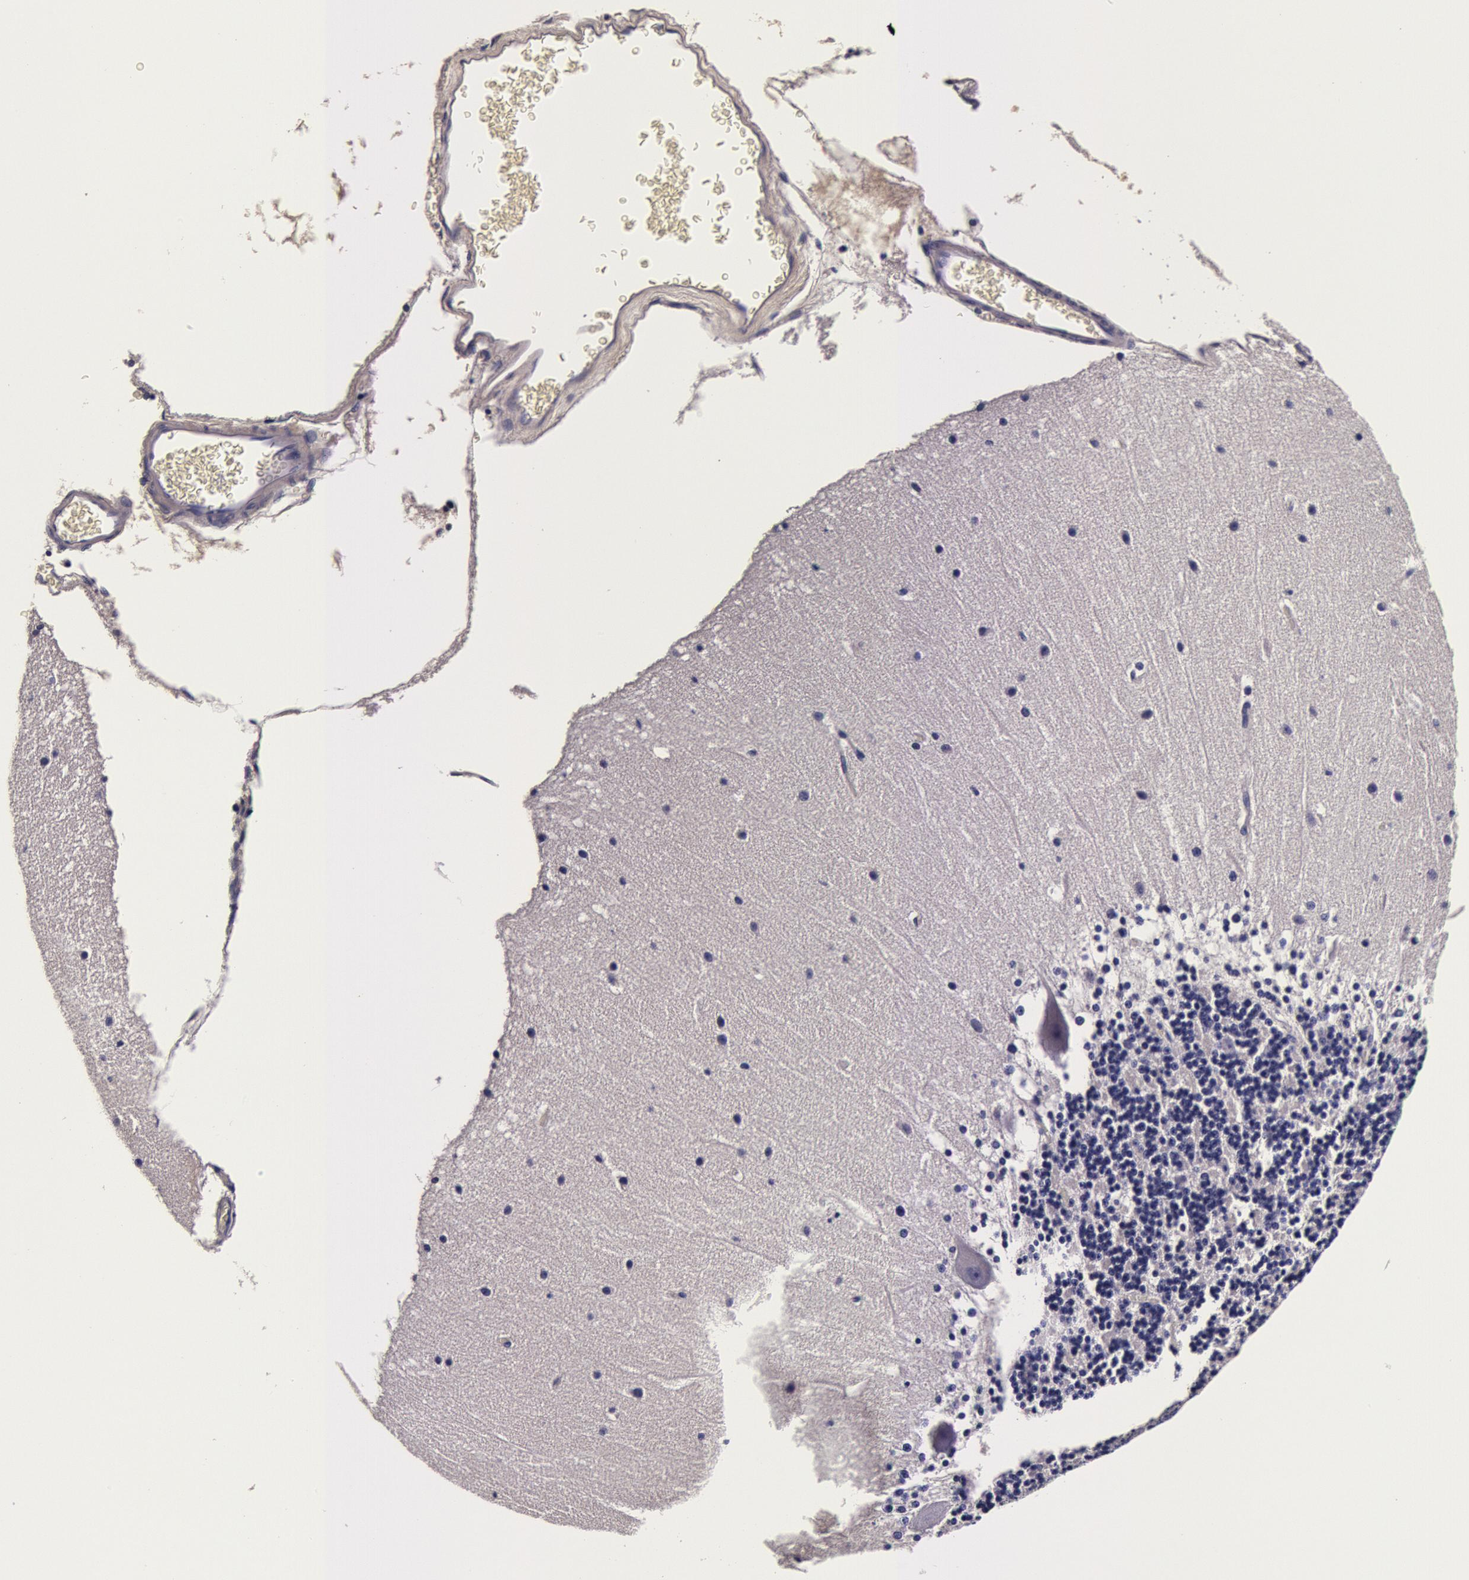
{"staining": {"intensity": "negative", "quantity": "none", "location": "none"}, "tissue": "cerebellum", "cell_type": "Cells in granular layer", "image_type": "normal", "snomed": [{"axis": "morphology", "description": "Normal tissue, NOS"}, {"axis": "topography", "description": "Cerebellum"}], "caption": "The image shows no significant staining in cells in granular layer of cerebellum. Brightfield microscopy of immunohistochemistry stained with DAB (brown) and hematoxylin (blue), captured at high magnification.", "gene": "CCDC22", "patient": {"sex": "female", "age": 19}}